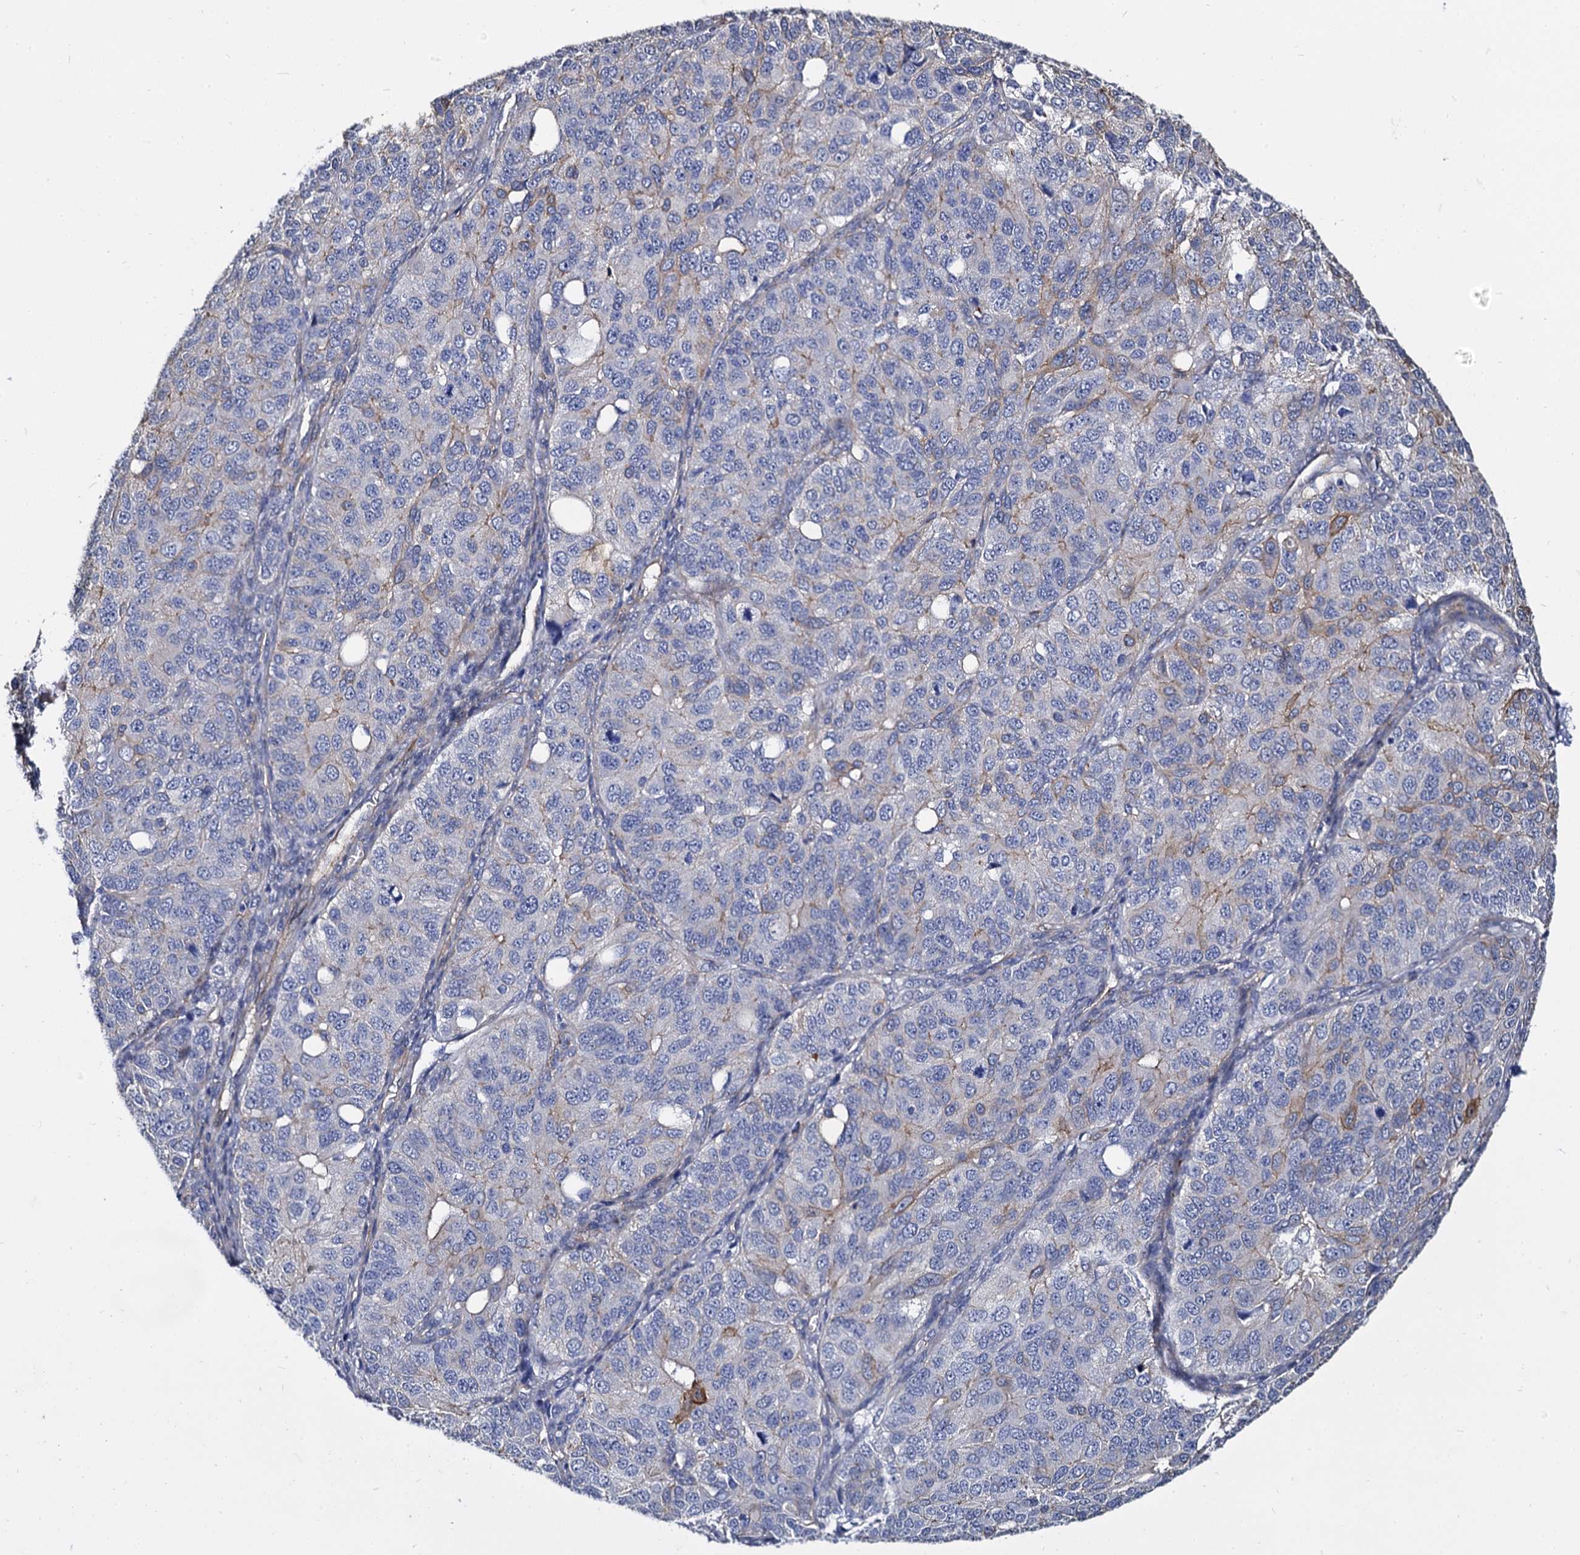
{"staining": {"intensity": "moderate", "quantity": "<25%", "location": "cytoplasmic/membranous"}, "tissue": "ovarian cancer", "cell_type": "Tumor cells", "image_type": "cancer", "snomed": [{"axis": "morphology", "description": "Carcinoma, endometroid"}, {"axis": "topography", "description": "Ovary"}], "caption": "Immunohistochemistry (DAB (3,3'-diaminobenzidine)) staining of ovarian cancer displays moderate cytoplasmic/membranous protein staining in about <25% of tumor cells. The staining is performed using DAB brown chromogen to label protein expression. The nuclei are counter-stained blue using hematoxylin.", "gene": "CBFB", "patient": {"sex": "female", "age": 51}}